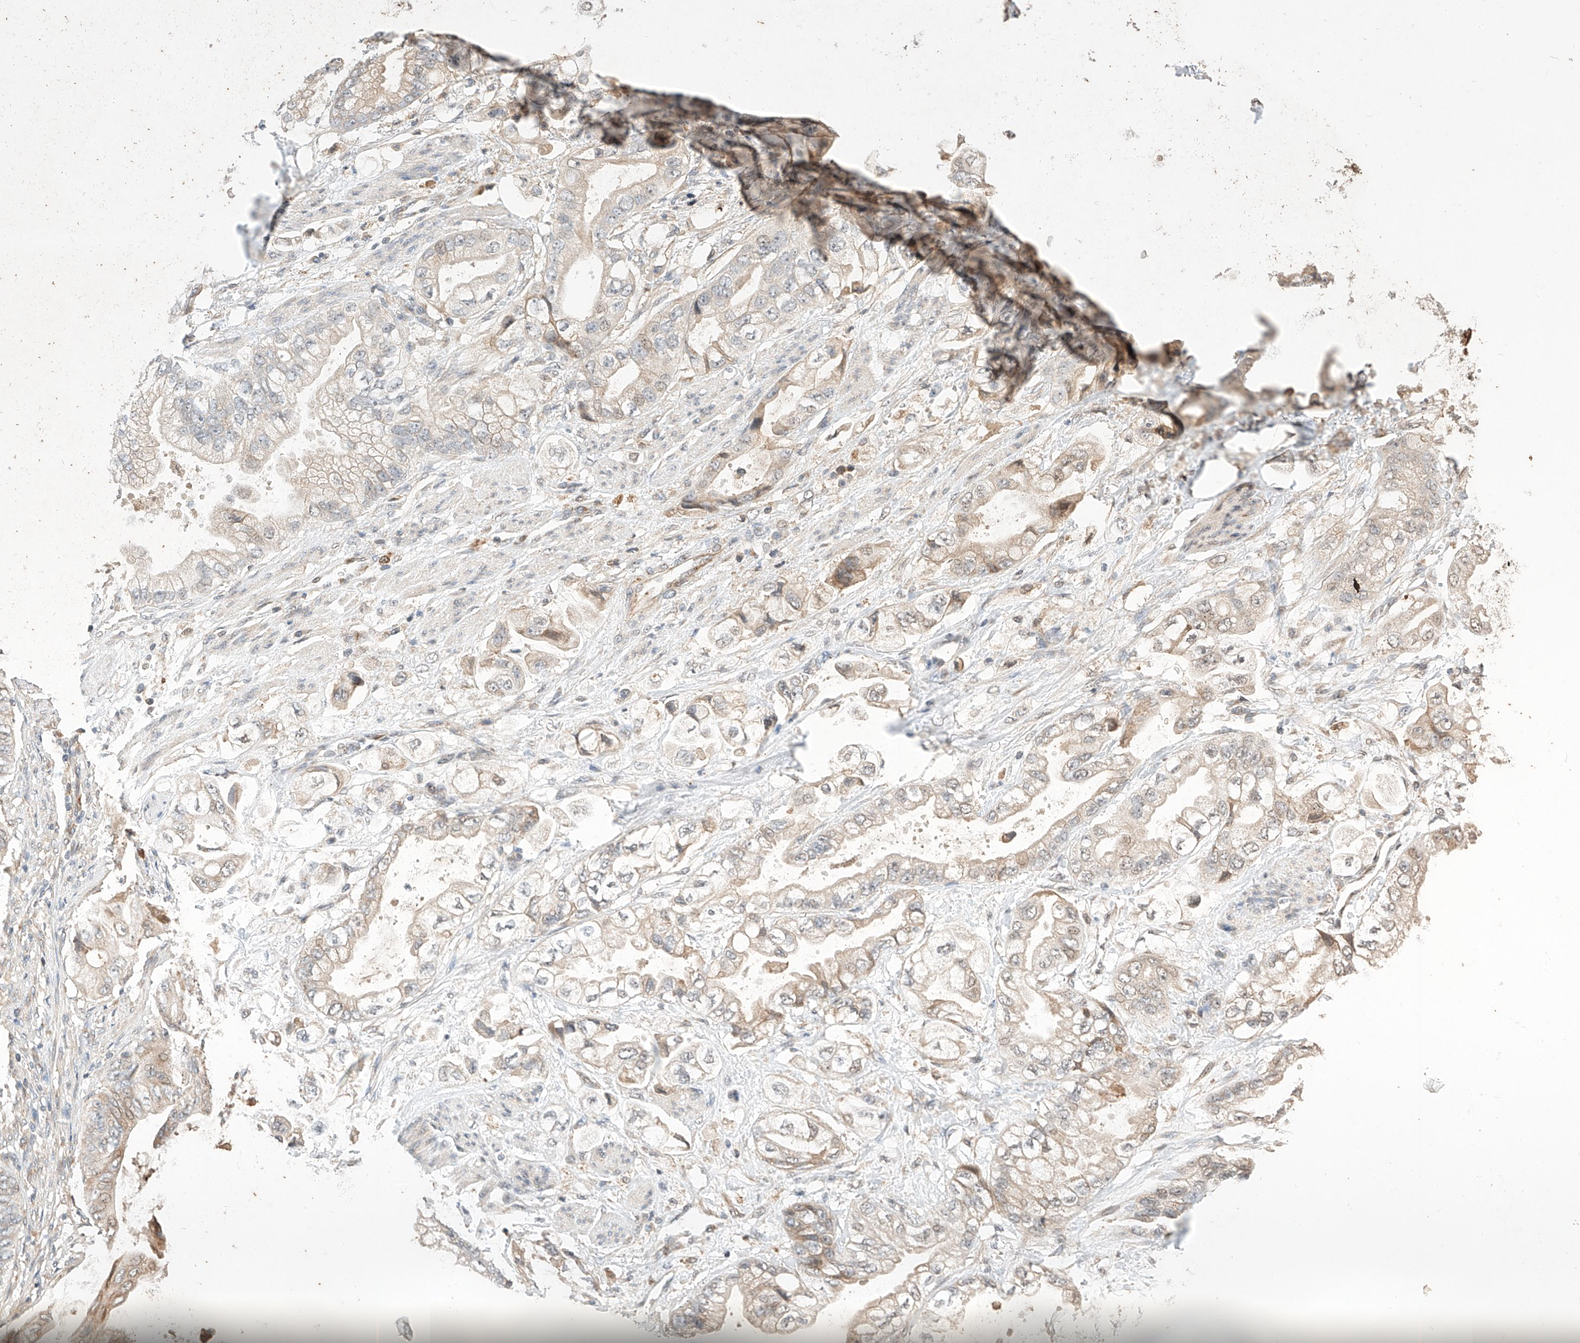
{"staining": {"intensity": "weak", "quantity": "<25%", "location": "cytoplasmic/membranous"}, "tissue": "stomach cancer", "cell_type": "Tumor cells", "image_type": "cancer", "snomed": [{"axis": "morphology", "description": "Adenocarcinoma, NOS"}, {"axis": "topography", "description": "Stomach"}], "caption": "Adenocarcinoma (stomach) was stained to show a protein in brown. There is no significant expression in tumor cells.", "gene": "SUSD6", "patient": {"sex": "male", "age": 62}}